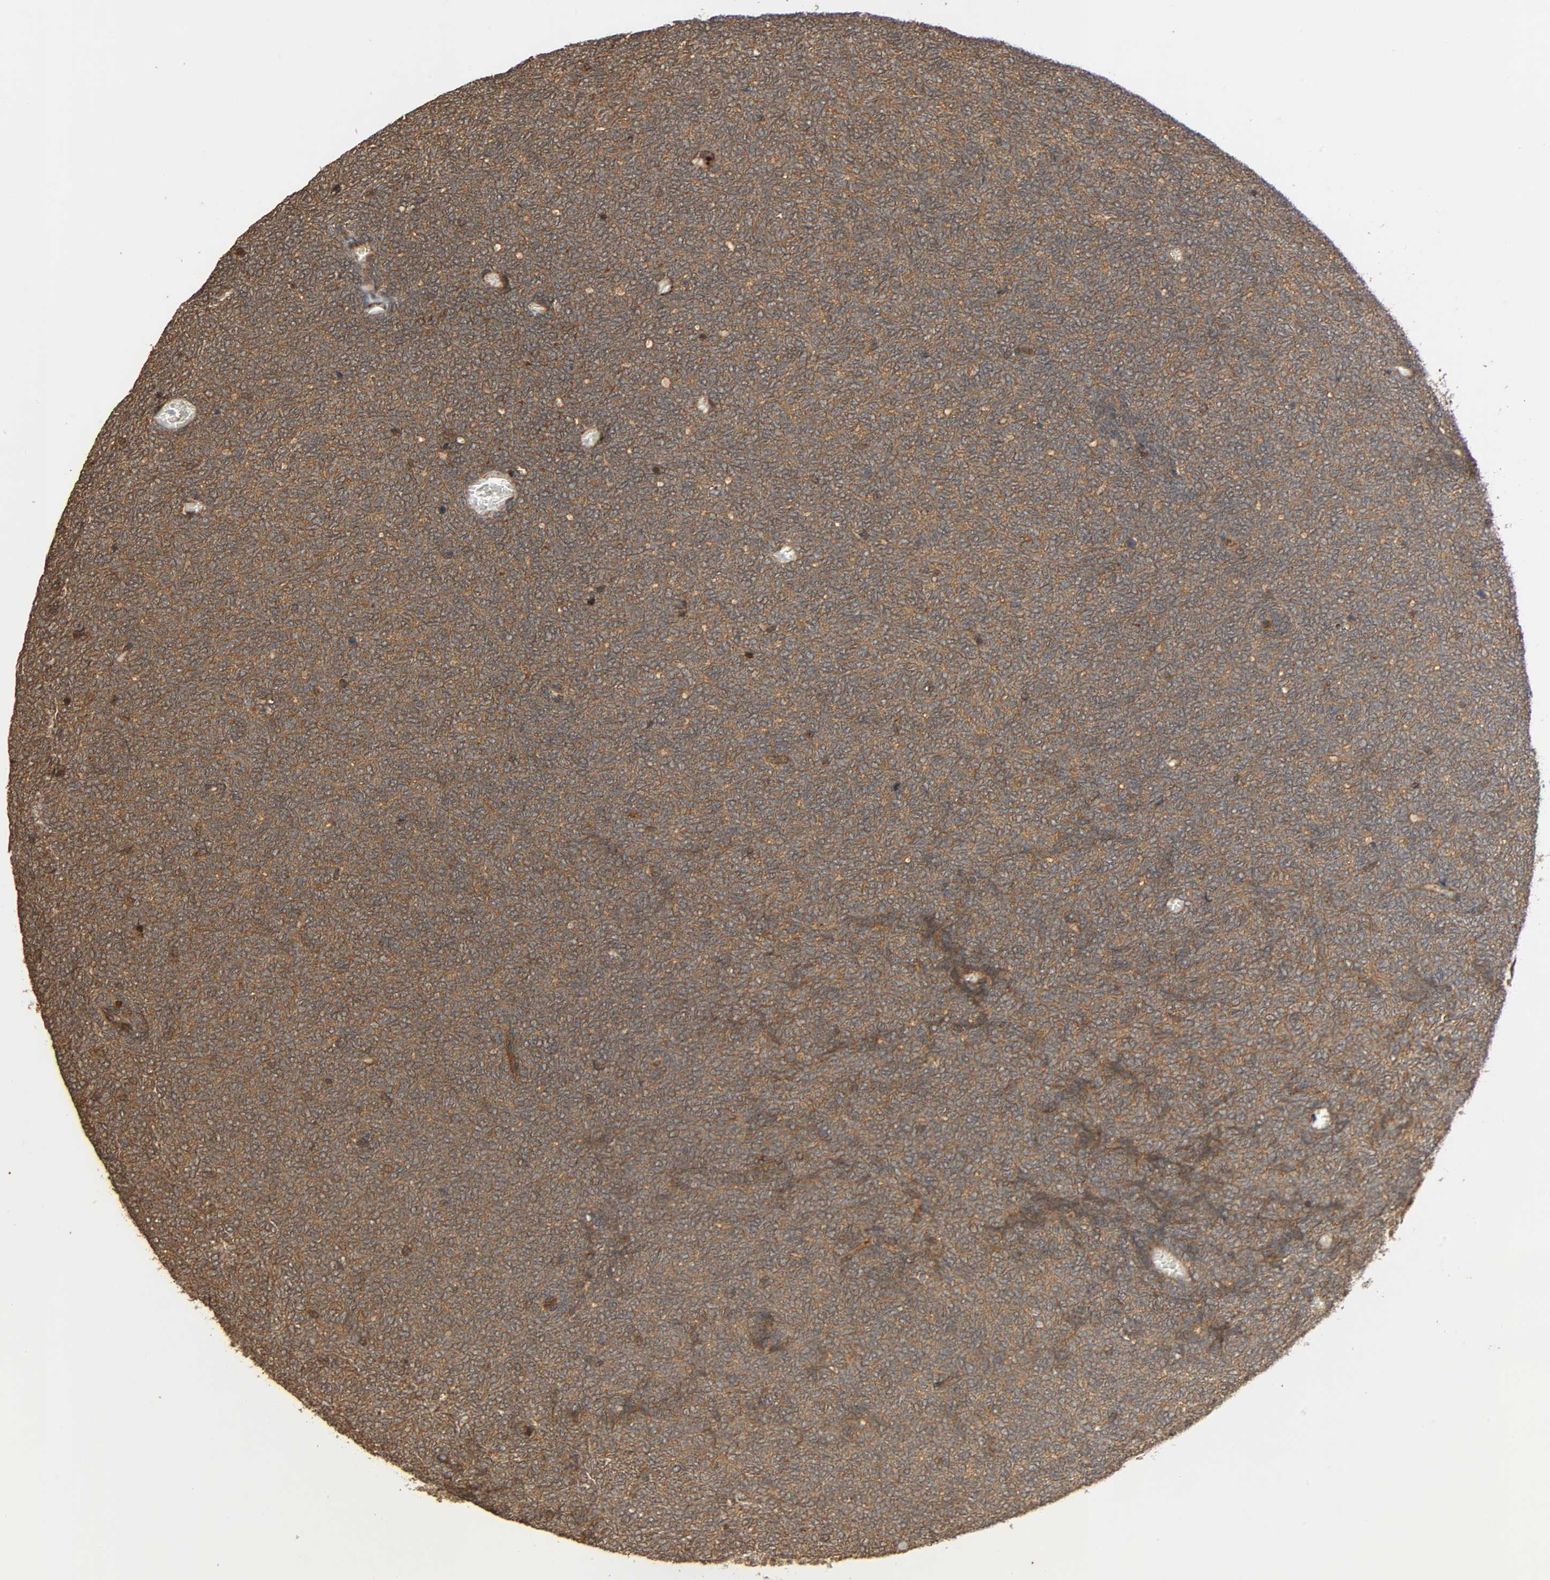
{"staining": {"intensity": "moderate", "quantity": ">75%", "location": "cytoplasmic/membranous"}, "tissue": "renal cancer", "cell_type": "Tumor cells", "image_type": "cancer", "snomed": [{"axis": "morphology", "description": "Neoplasm, malignant, NOS"}, {"axis": "topography", "description": "Kidney"}], "caption": "Moderate cytoplasmic/membranous staining for a protein is seen in about >75% of tumor cells of renal cancer using immunohistochemistry (IHC).", "gene": "MAP3K8", "patient": {"sex": "male", "age": 28}}